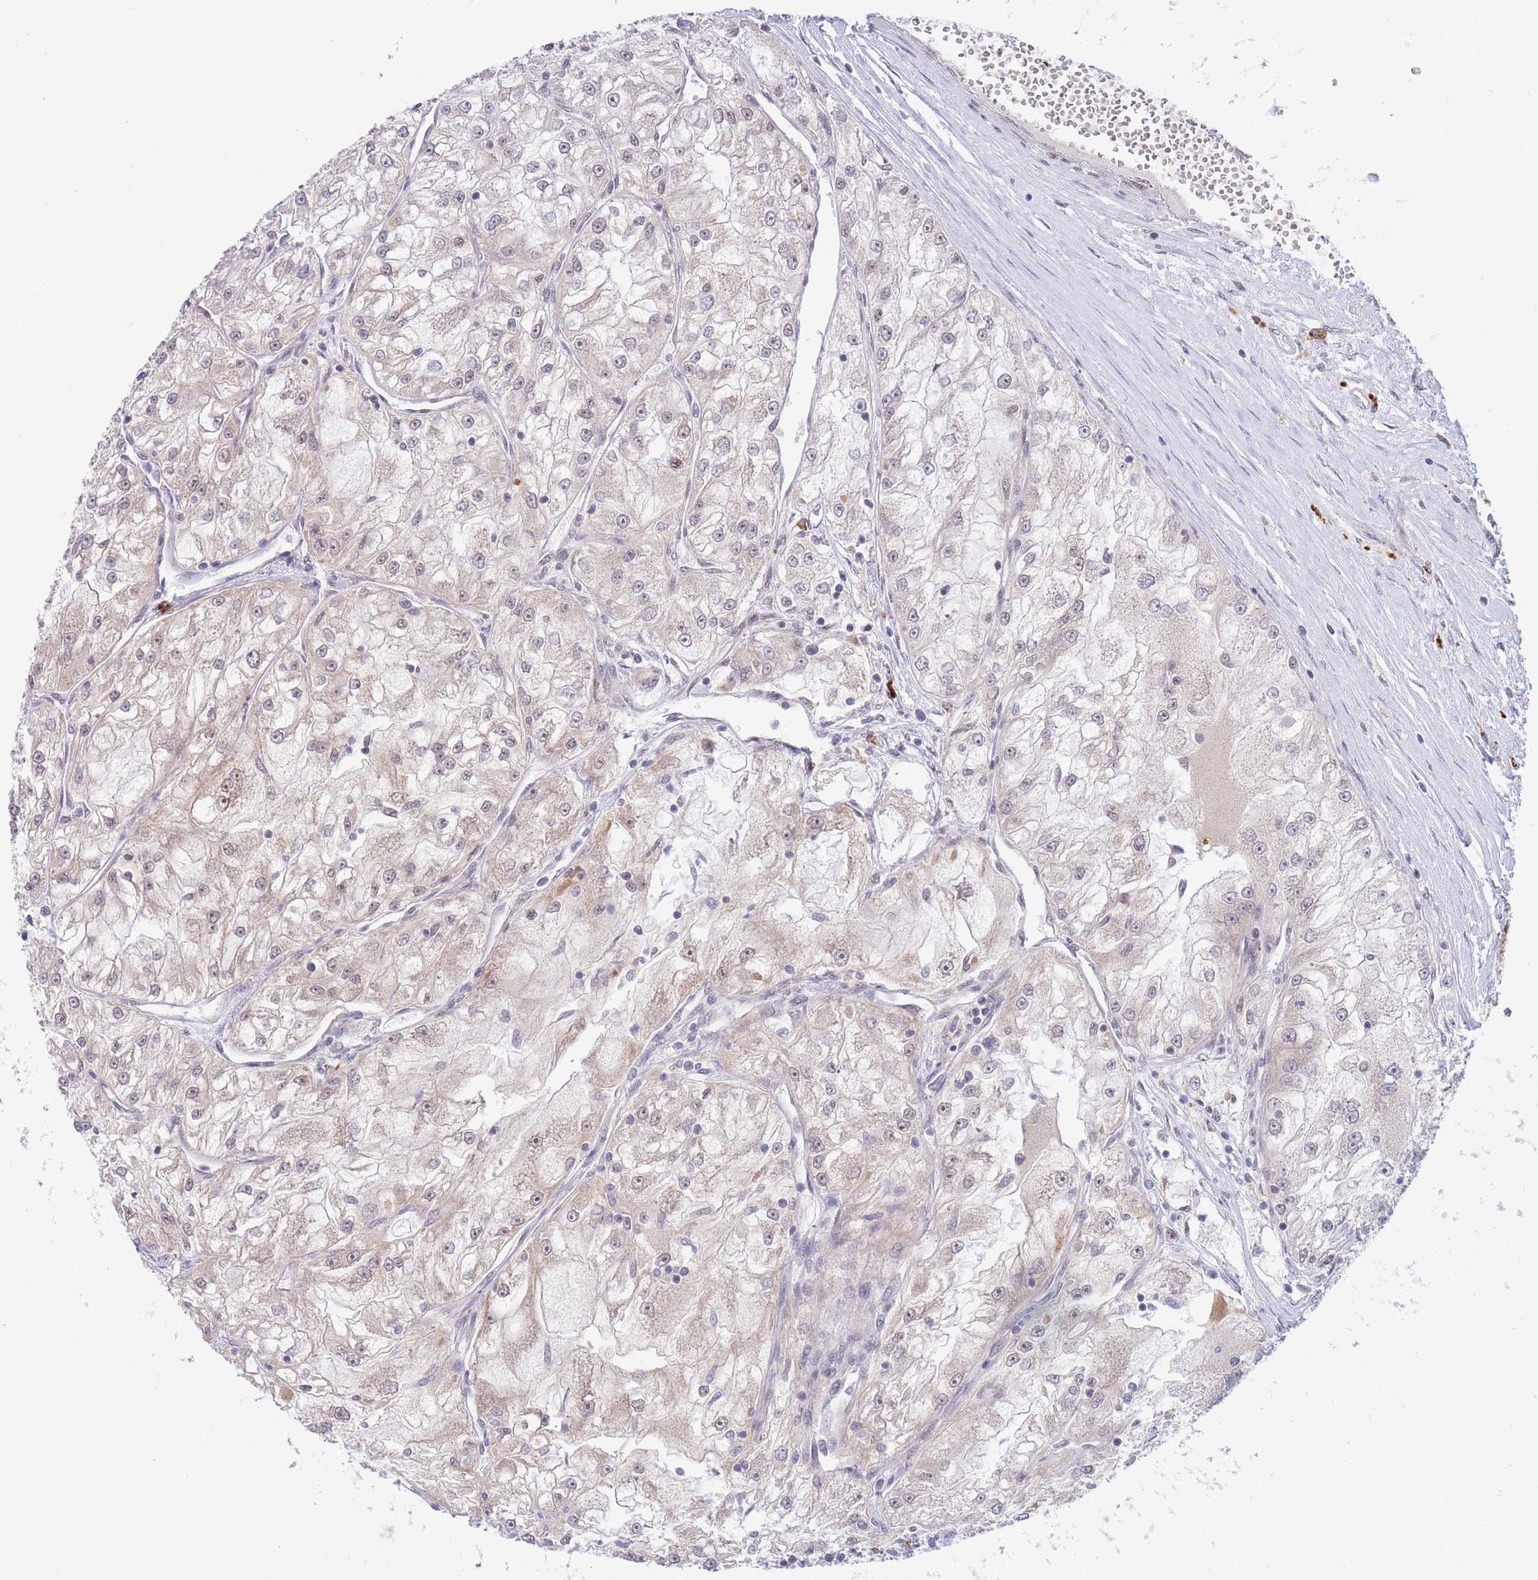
{"staining": {"intensity": "moderate", "quantity": "<25%", "location": "nuclear"}, "tissue": "renal cancer", "cell_type": "Tumor cells", "image_type": "cancer", "snomed": [{"axis": "morphology", "description": "Adenocarcinoma, NOS"}, {"axis": "topography", "description": "Kidney"}], "caption": "Renal adenocarcinoma was stained to show a protein in brown. There is low levels of moderate nuclear staining in about <25% of tumor cells.", "gene": "SMAD9", "patient": {"sex": "female", "age": 72}}